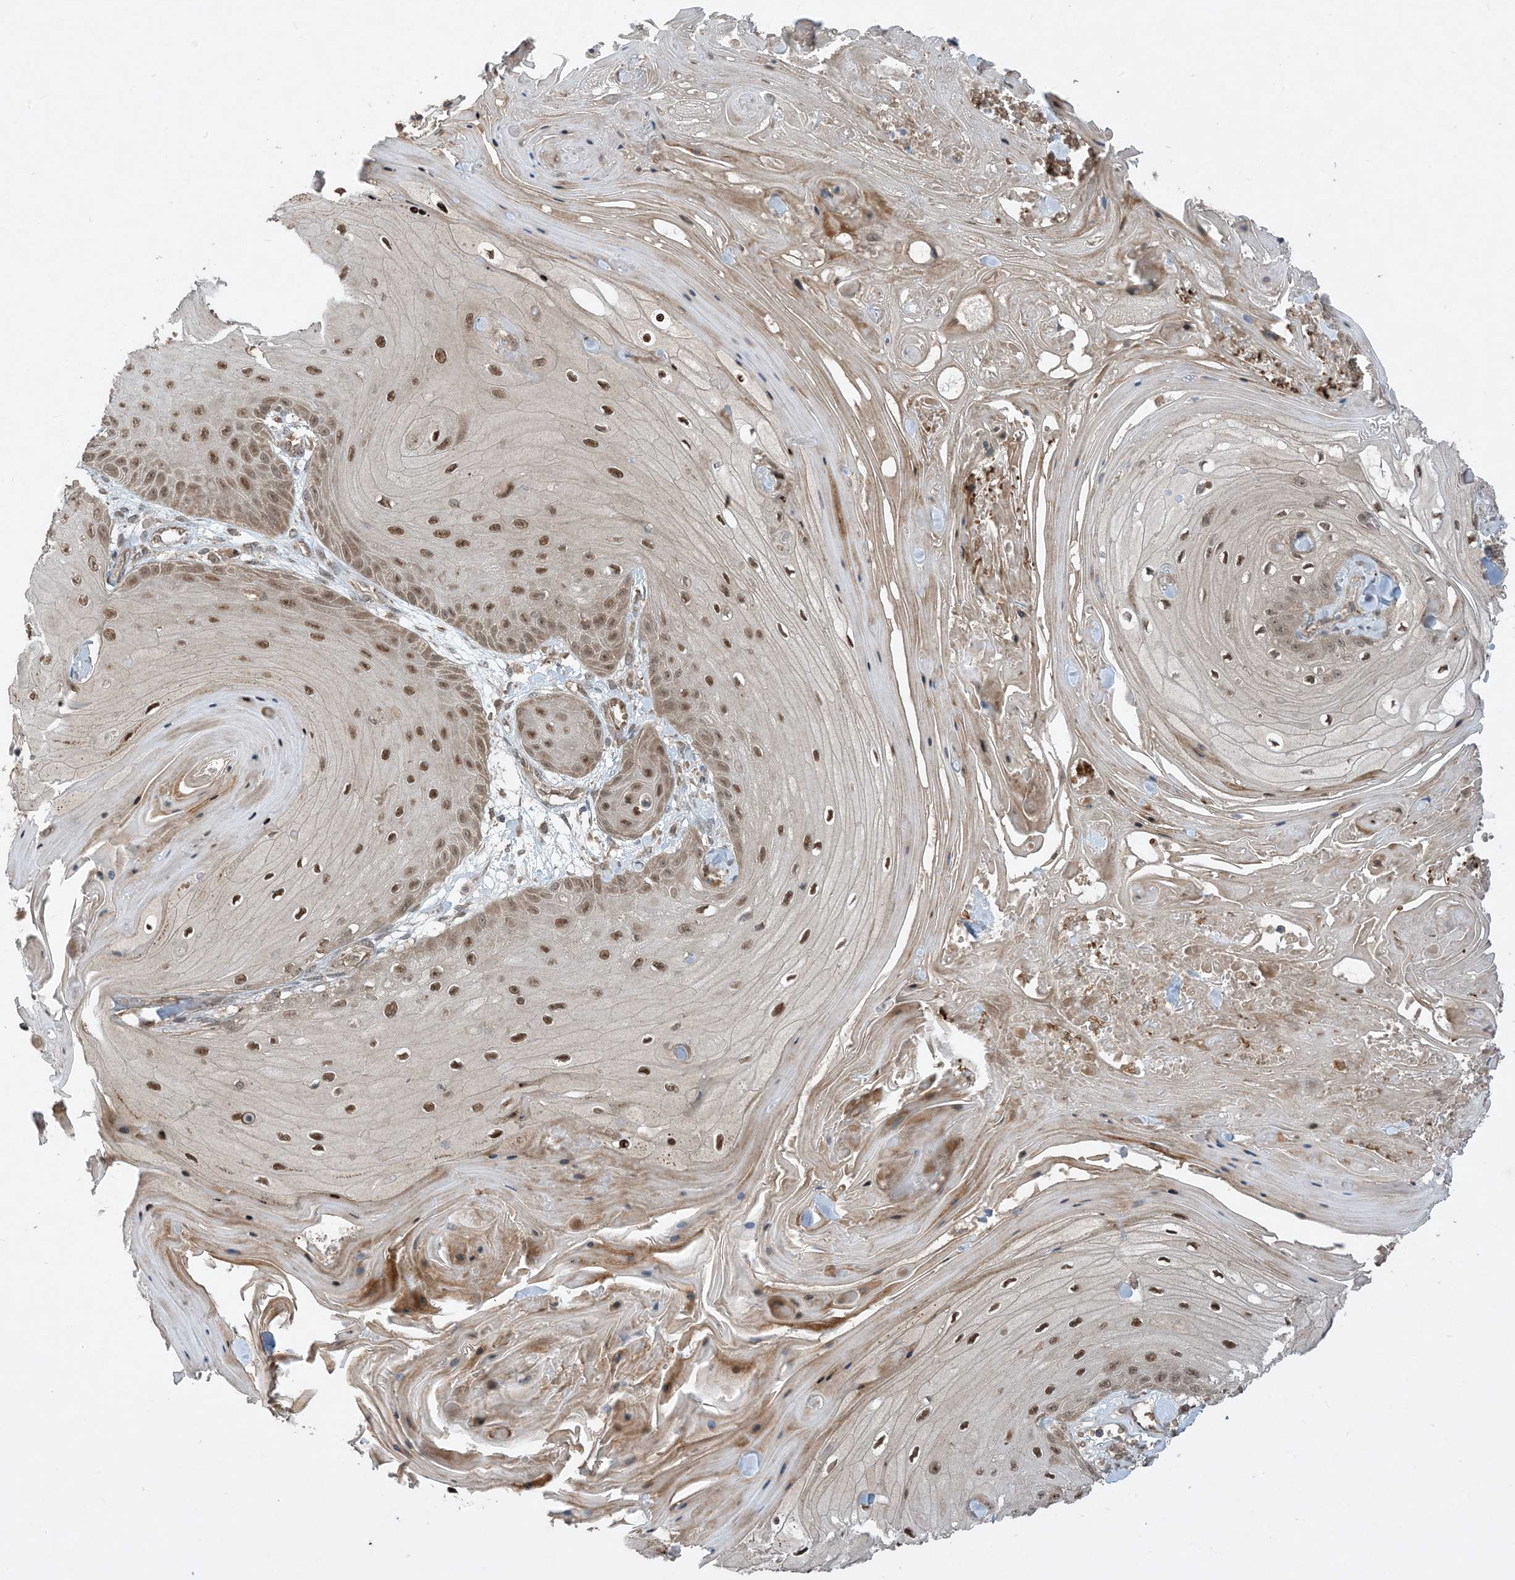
{"staining": {"intensity": "moderate", "quantity": ">75%", "location": "nuclear"}, "tissue": "skin cancer", "cell_type": "Tumor cells", "image_type": "cancer", "snomed": [{"axis": "morphology", "description": "Squamous cell carcinoma, NOS"}, {"axis": "topography", "description": "Skin"}], "caption": "Immunohistochemical staining of human skin squamous cell carcinoma demonstrates medium levels of moderate nuclear staining in approximately >75% of tumor cells. The staining was performed using DAB to visualize the protein expression in brown, while the nuclei were stained in blue with hematoxylin (Magnification: 20x).", "gene": "PUSL1", "patient": {"sex": "male", "age": 74}}